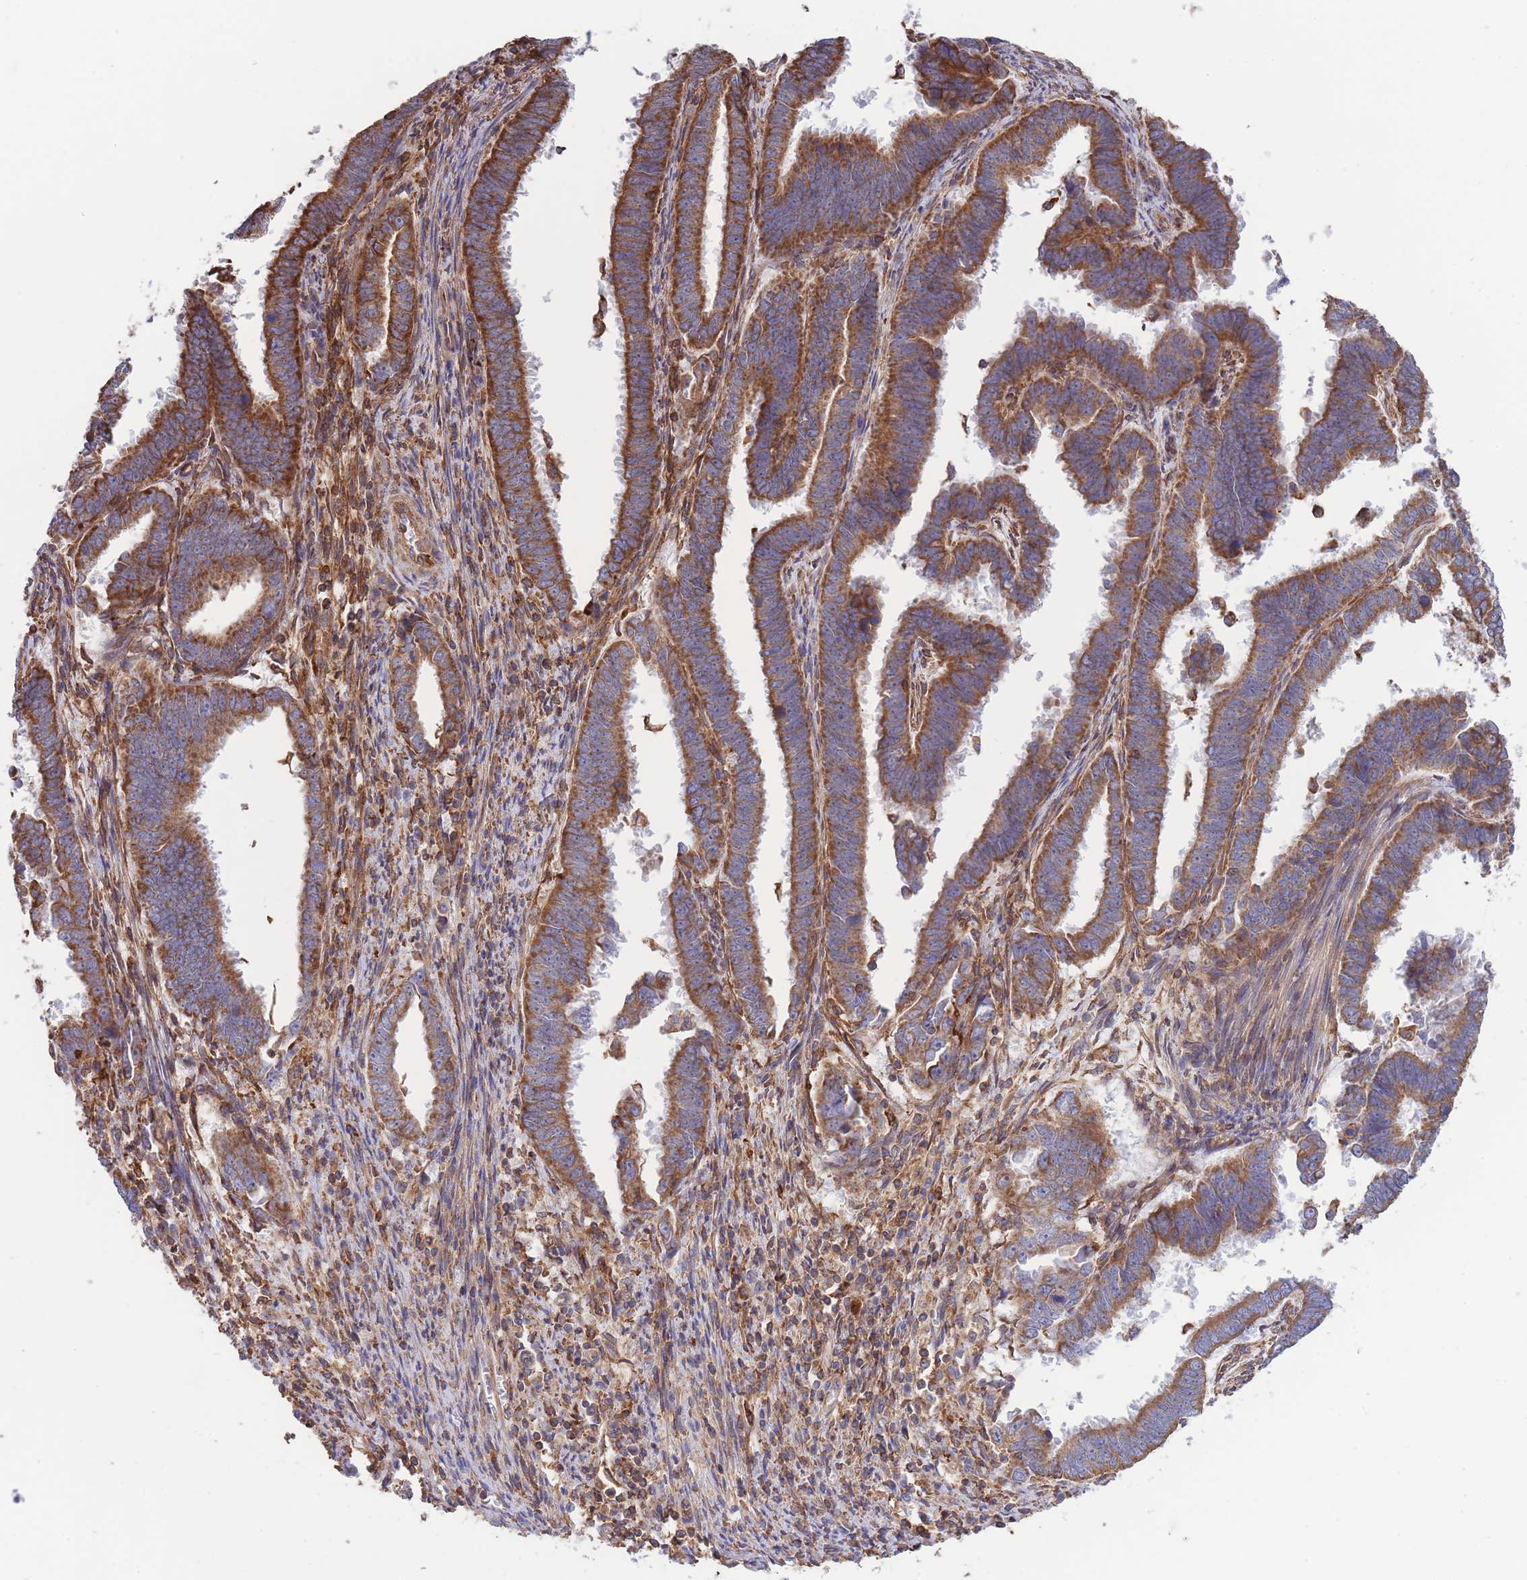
{"staining": {"intensity": "strong", "quantity": ">75%", "location": "cytoplasmic/membranous"}, "tissue": "endometrial cancer", "cell_type": "Tumor cells", "image_type": "cancer", "snomed": [{"axis": "morphology", "description": "Adenocarcinoma, NOS"}, {"axis": "topography", "description": "Endometrium"}], "caption": "Endometrial cancer stained for a protein (brown) shows strong cytoplasmic/membranous positive staining in approximately >75% of tumor cells.", "gene": "LRRN4CL", "patient": {"sex": "female", "age": 75}}